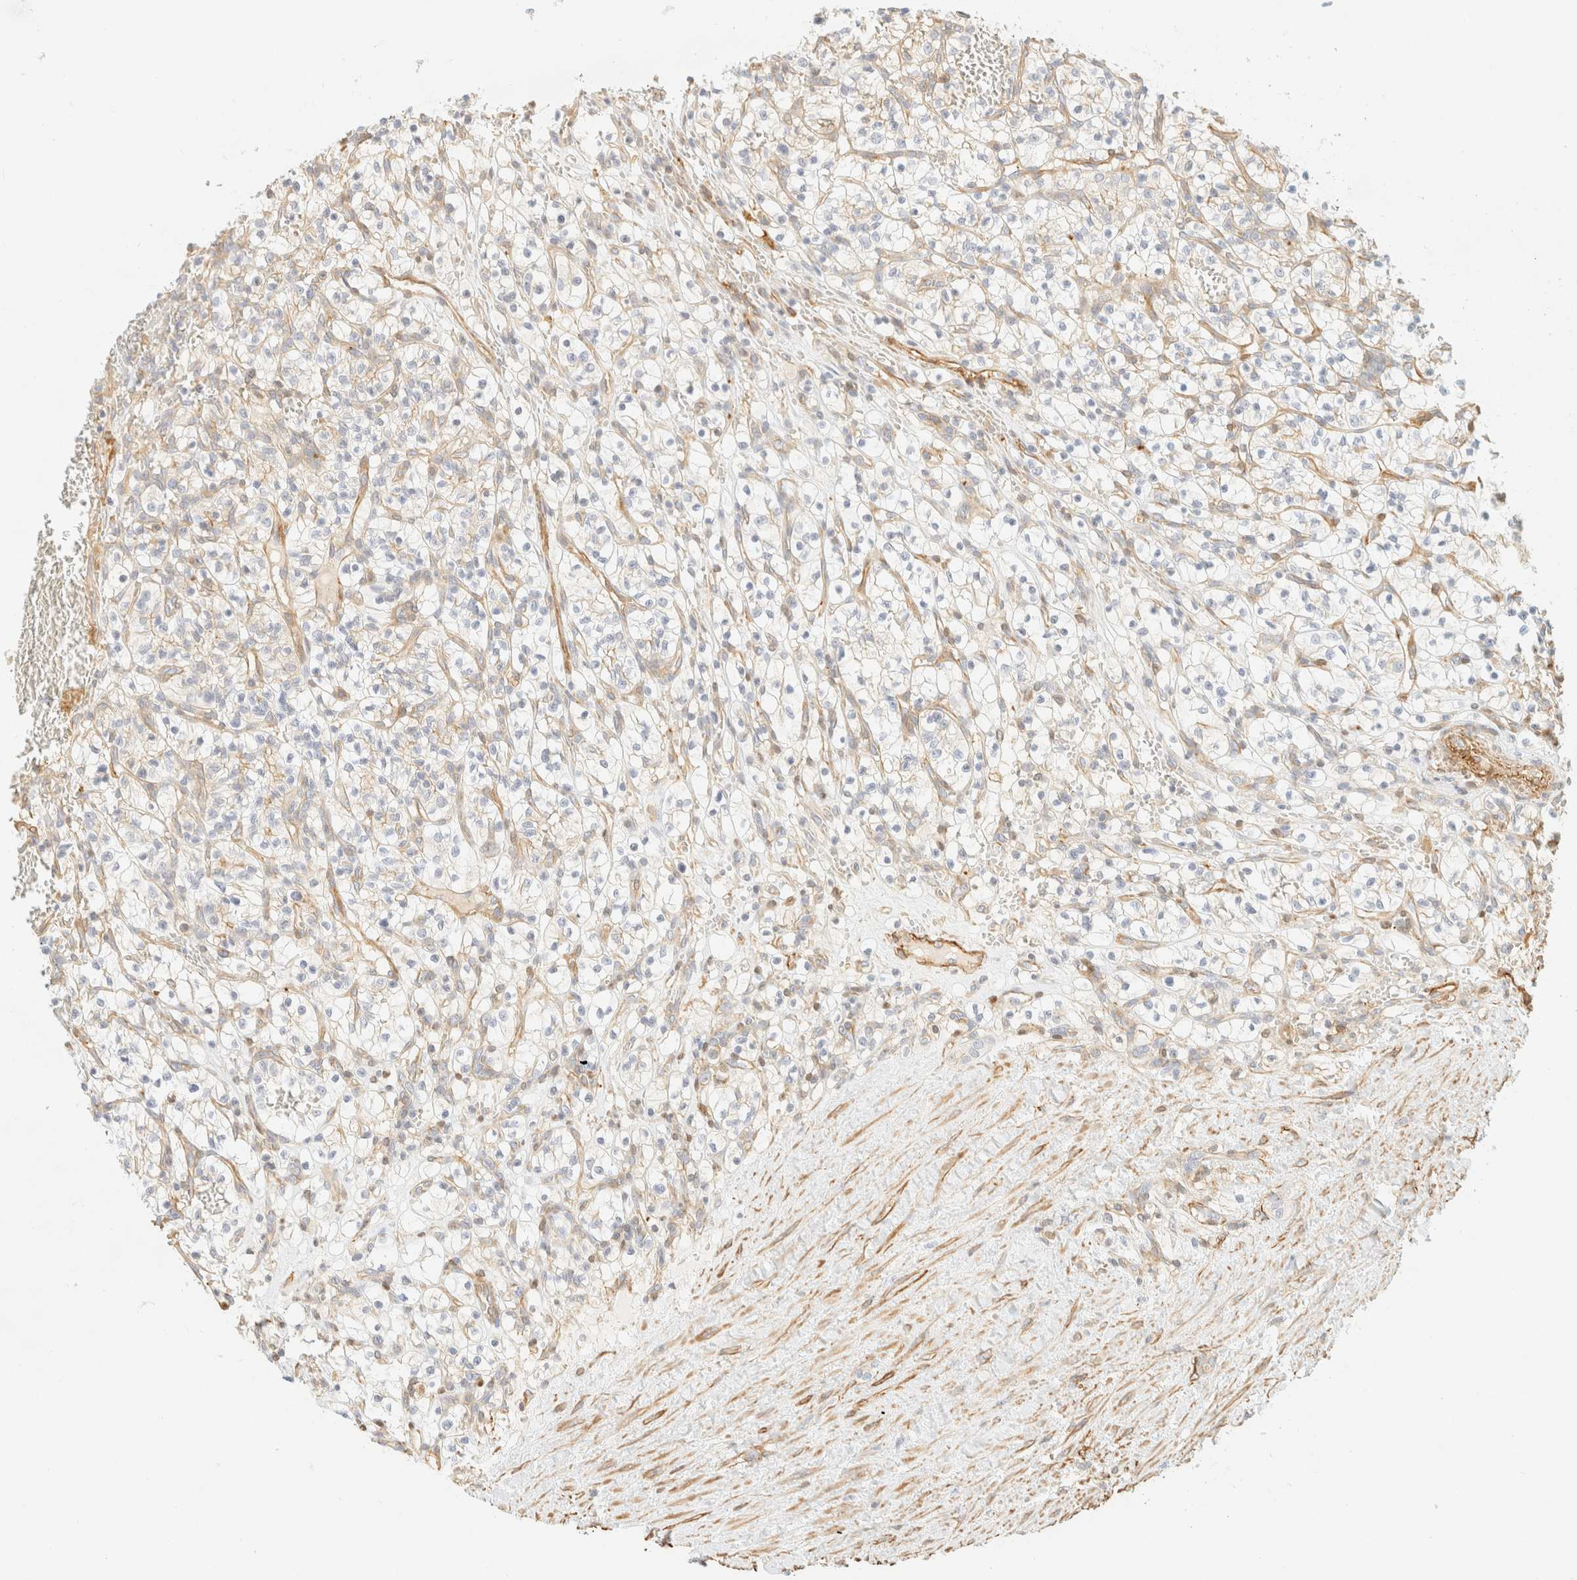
{"staining": {"intensity": "weak", "quantity": "<25%", "location": "cytoplasmic/membranous"}, "tissue": "renal cancer", "cell_type": "Tumor cells", "image_type": "cancer", "snomed": [{"axis": "morphology", "description": "Adenocarcinoma, NOS"}, {"axis": "topography", "description": "Kidney"}], "caption": "Human adenocarcinoma (renal) stained for a protein using IHC displays no staining in tumor cells.", "gene": "OTOP2", "patient": {"sex": "female", "age": 57}}